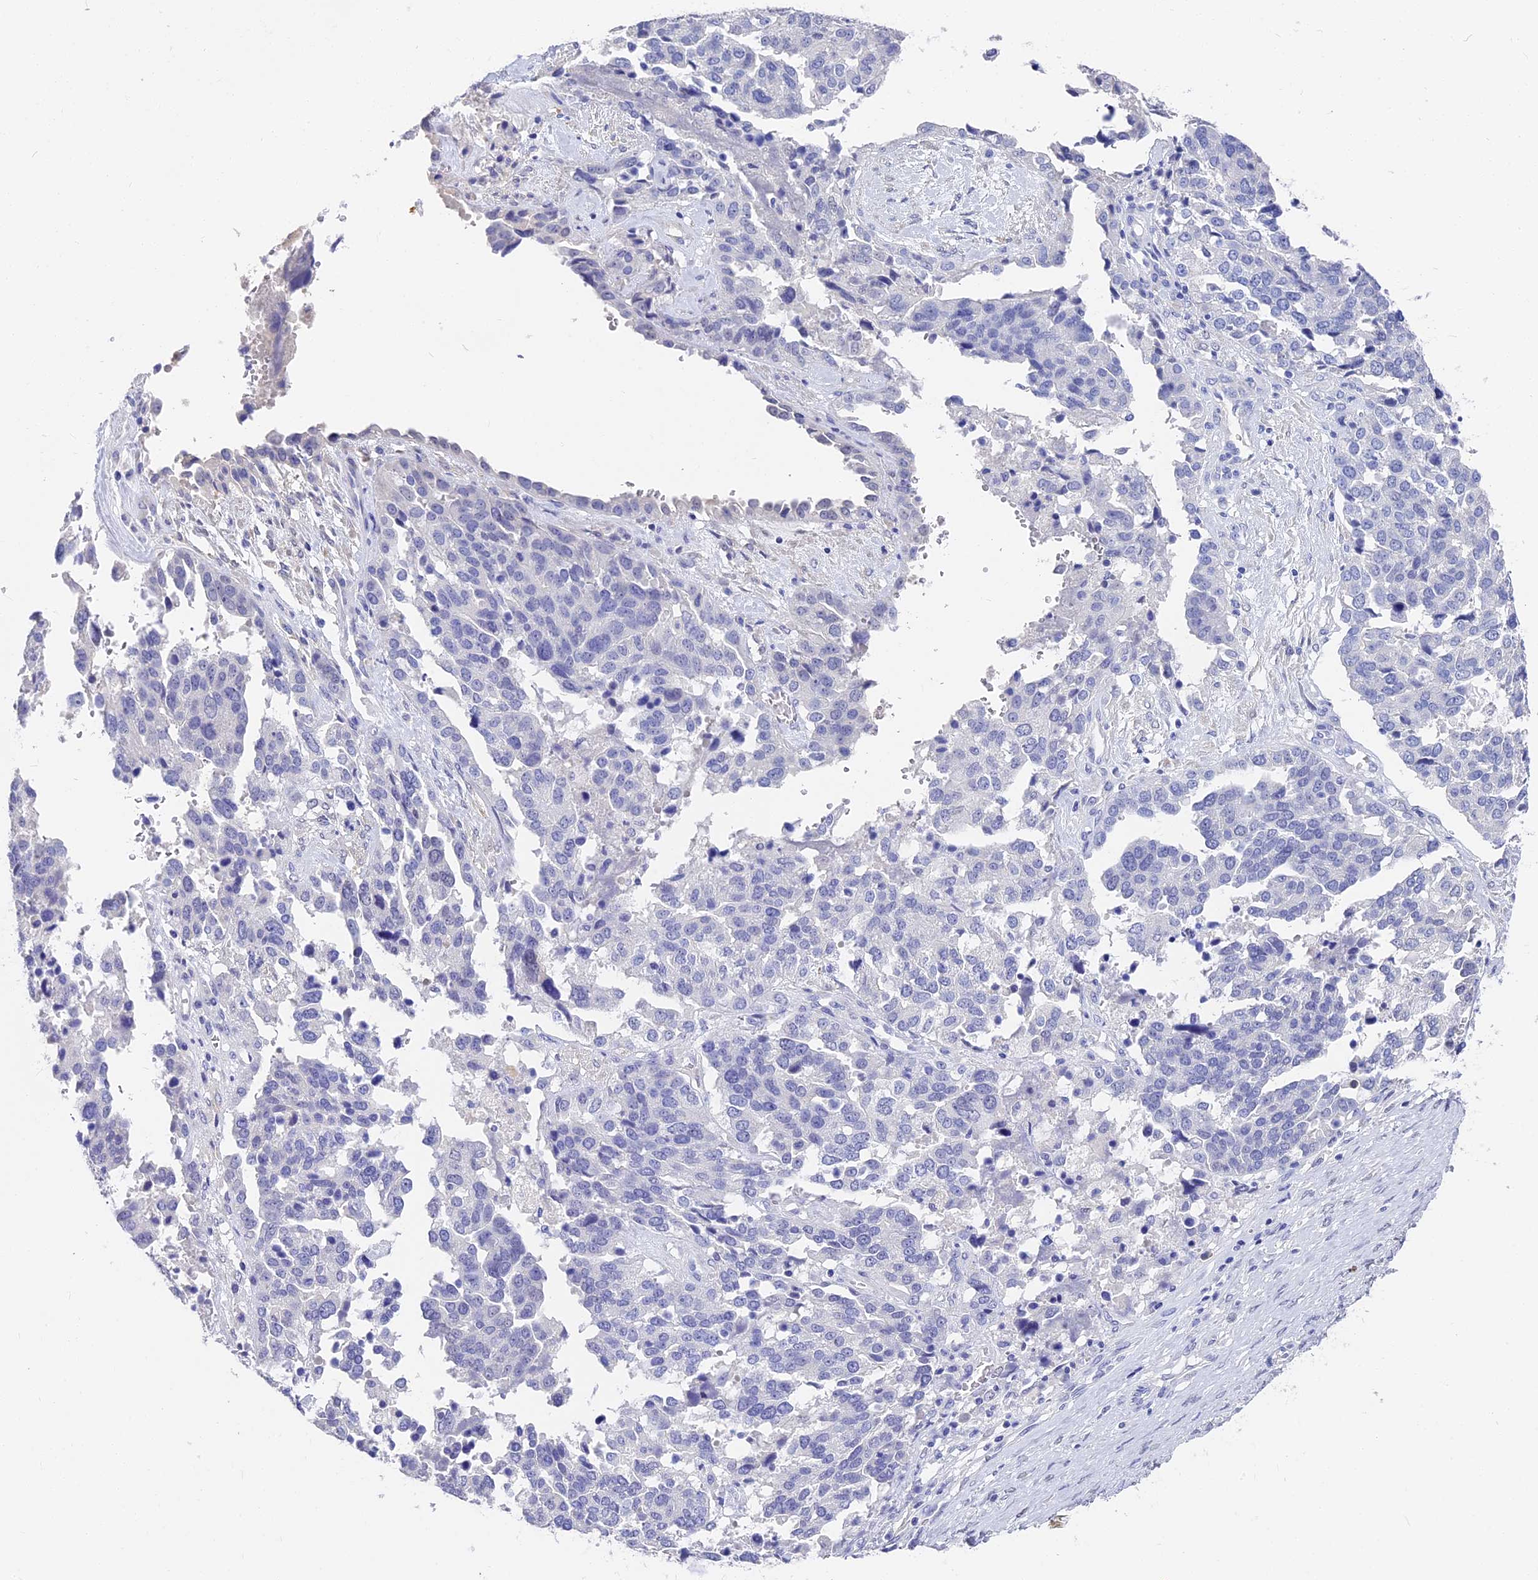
{"staining": {"intensity": "negative", "quantity": "none", "location": "none"}, "tissue": "ovarian cancer", "cell_type": "Tumor cells", "image_type": "cancer", "snomed": [{"axis": "morphology", "description": "Cystadenocarcinoma, serous, NOS"}, {"axis": "topography", "description": "Ovary"}], "caption": "A high-resolution photomicrograph shows immunohistochemistry (IHC) staining of ovarian serous cystadenocarcinoma, which shows no significant staining in tumor cells.", "gene": "VPS33B", "patient": {"sex": "female", "age": 44}}